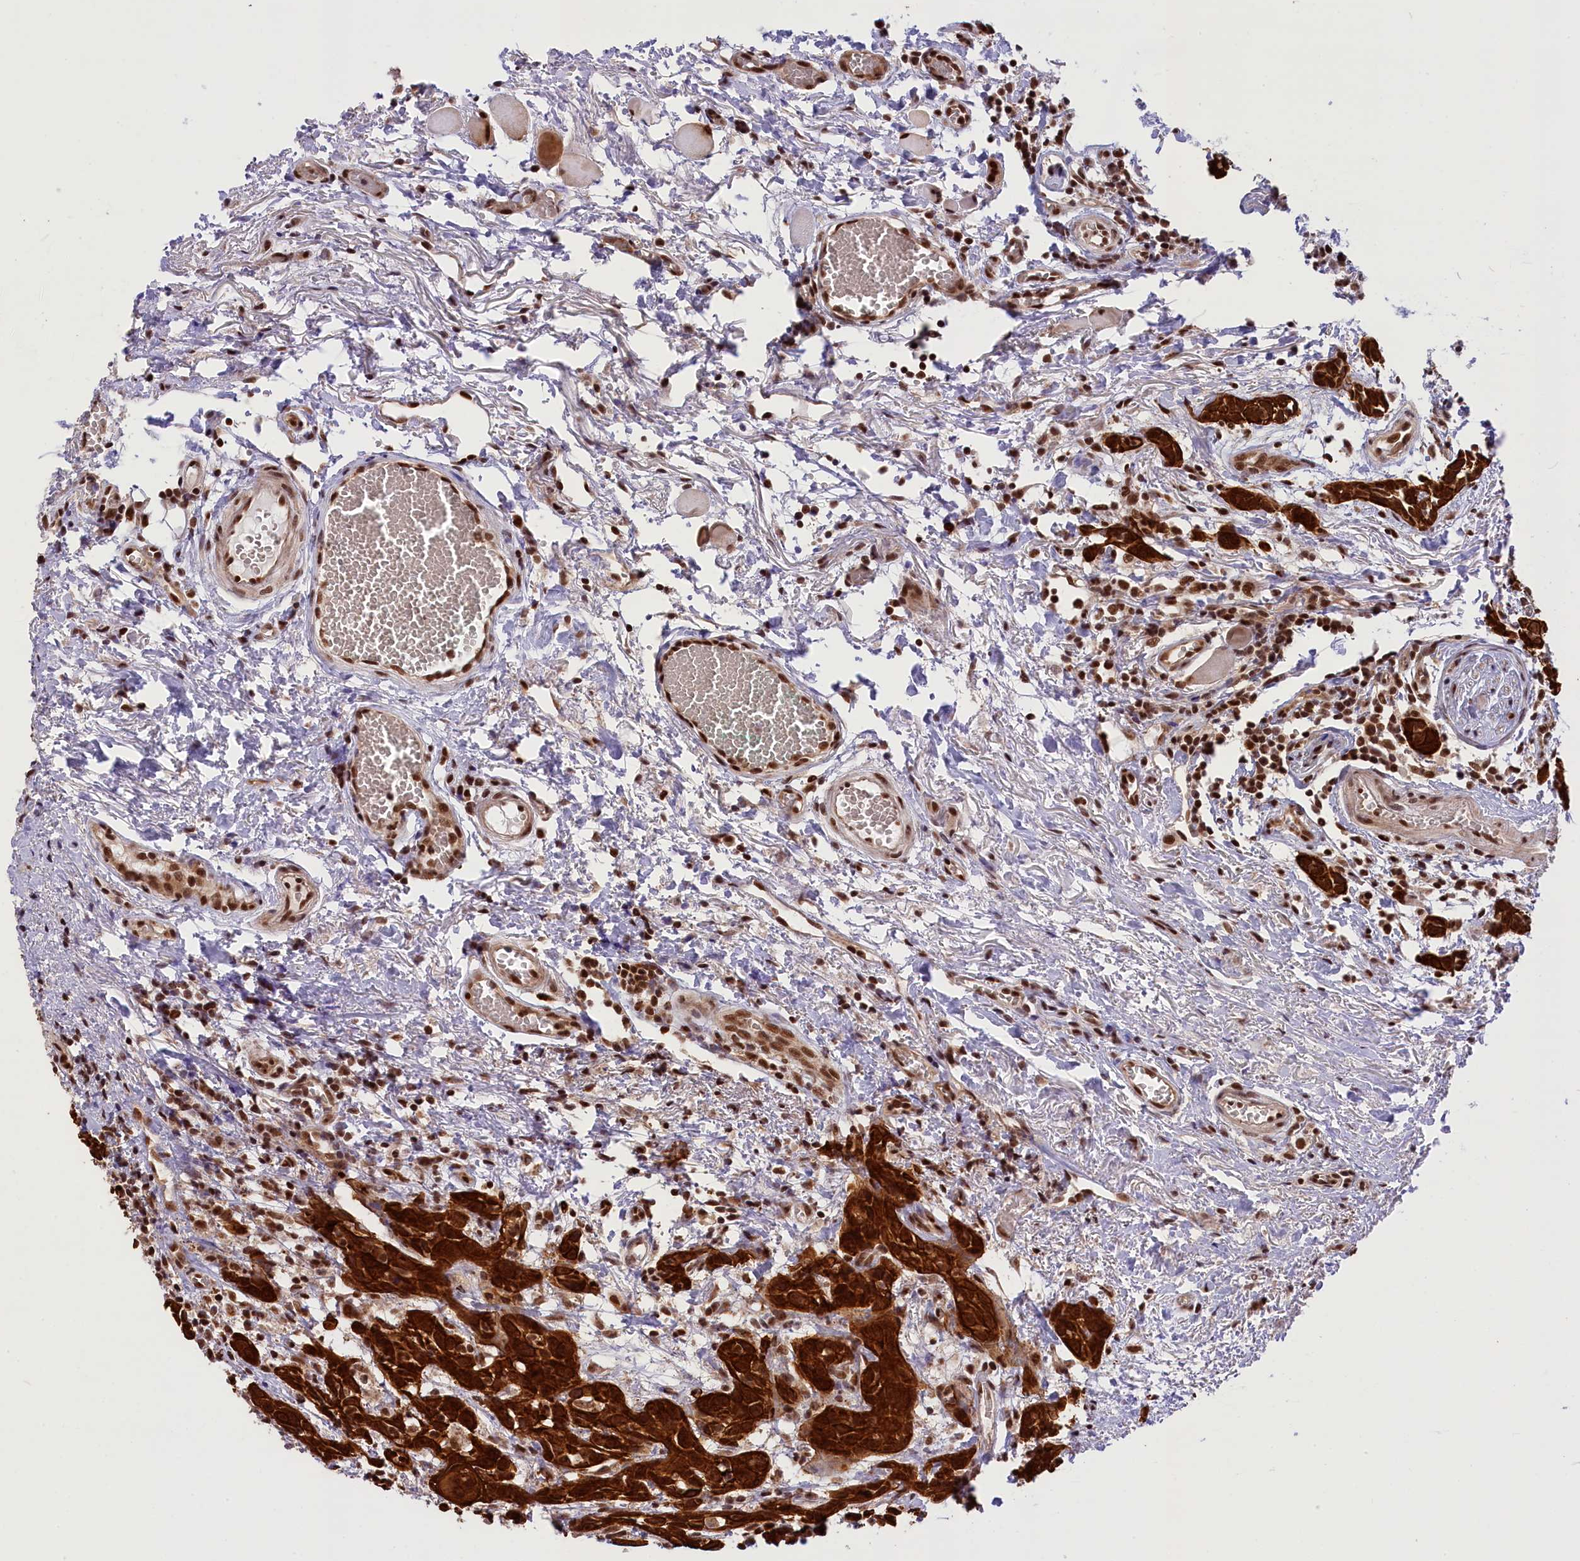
{"staining": {"intensity": "strong", "quantity": ">75%", "location": "cytoplasmic/membranous"}, "tissue": "head and neck cancer", "cell_type": "Tumor cells", "image_type": "cancer", "snomed": [{"axis": "morphology", "description": "Squamous cell carcinoma, NOS"}, {"axis": "topography", "description": "Oral tissue"}, {"axis": "topography", "description": "Head-Neck"}], "caption": "A high-resolution image shows immunohistochemistry (IHC) staining of squamous cell carcinoma (head and neck), which exhibits strong cytoplasmic/membranous positivity in approximately >75% of tumor cells.", "gene": "CARD8", "patient": {"sex": "female", "age": 50}}